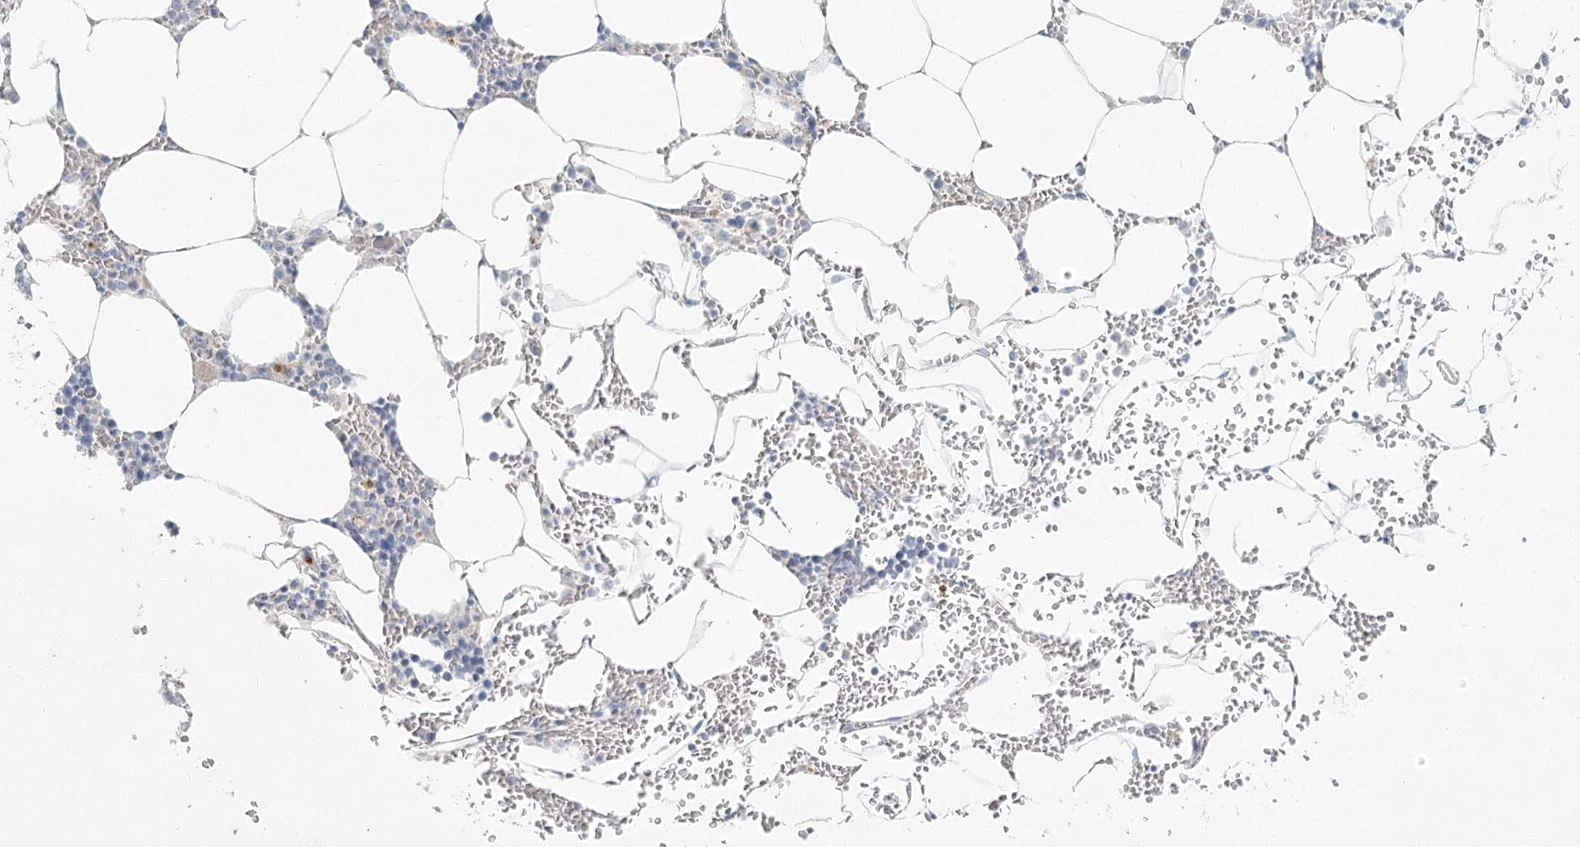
{"staining": {"intensity": "negative", "quantity": "none", "location": "none"}, "tissue": "bone marrow", "cell_type": "Hematopoietic cells", "image_type": "normal", "snomed": [{"axis": "morphology", "description": "Normal tissue, NOS"}, {"axis": "topography", "description": "Bone marrow"}], "caption": "Histopathology image shows no protein positivity in hematopoietic cells of normal bone marrow.", "gene": "LRP2BP", "patient": {"sex": "male", "age": 70}}